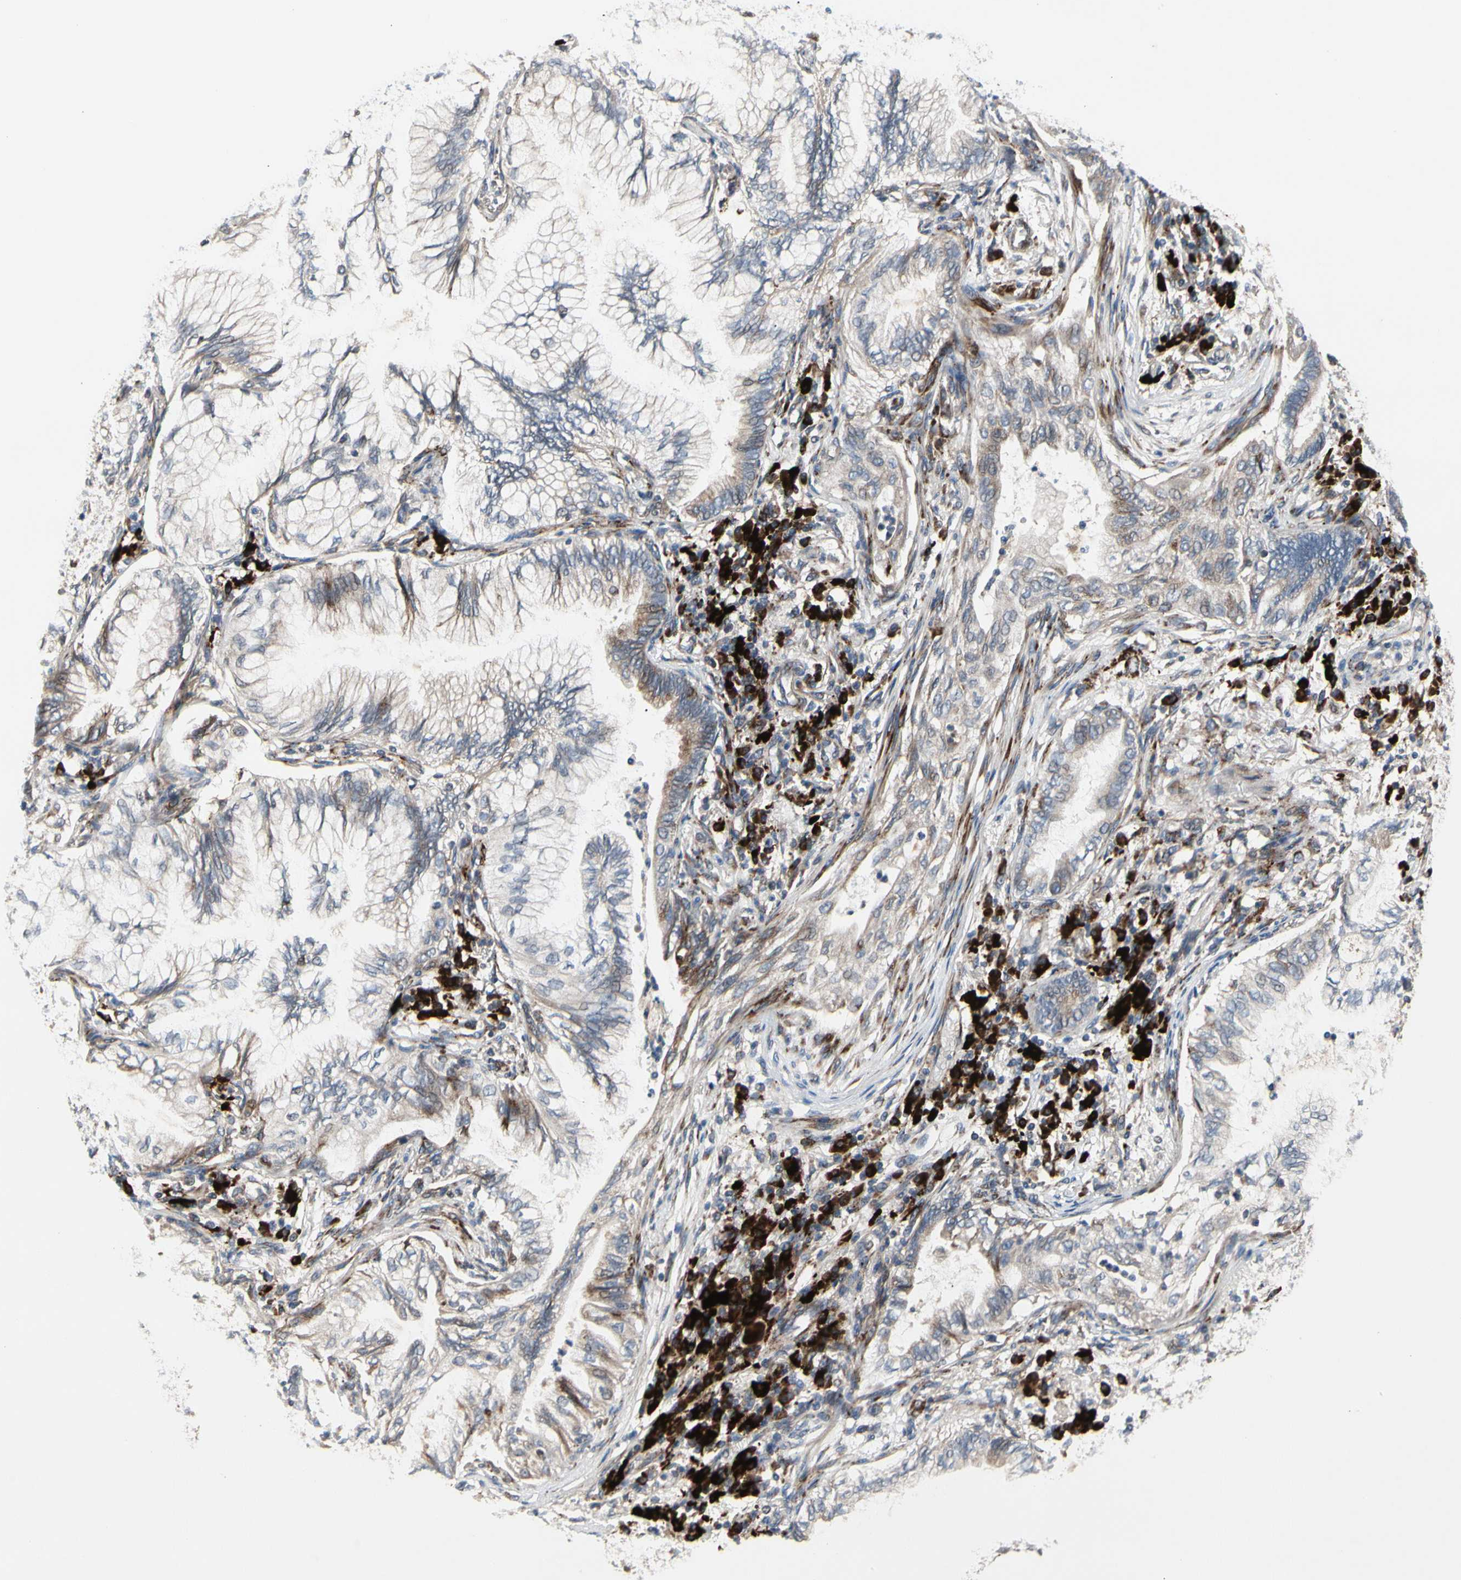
{"staining": {"intensity": "weak", "quantity": "25%-75%", "location": "cytoplasmic/membranous"}, "tissue": "lung cancer", "cell_type": "Tumor cells", "image_type": "cancer", "snomed": [{"axis": "morphology", "description": "Normal tissue, NOS"}, {"axis": "morphology", "description": "Adenocarcinoma, NOS"}, {"axis": "topography", "description": "Bronchus"}, {"axis": "topography", "description": "Lung"}], "caption": "Adenocarcinoma (lung) was stained to show a protein in brown. There is low levels of weak cytoplasmic/membranous expression in approximately 25%-75% of tumor cells. Immunohistochemistry stains the protein of interest in brown and the nuclei are stained blue.", "gene": "MMEL1", "patient": {"sex": "female", "age": 70}}